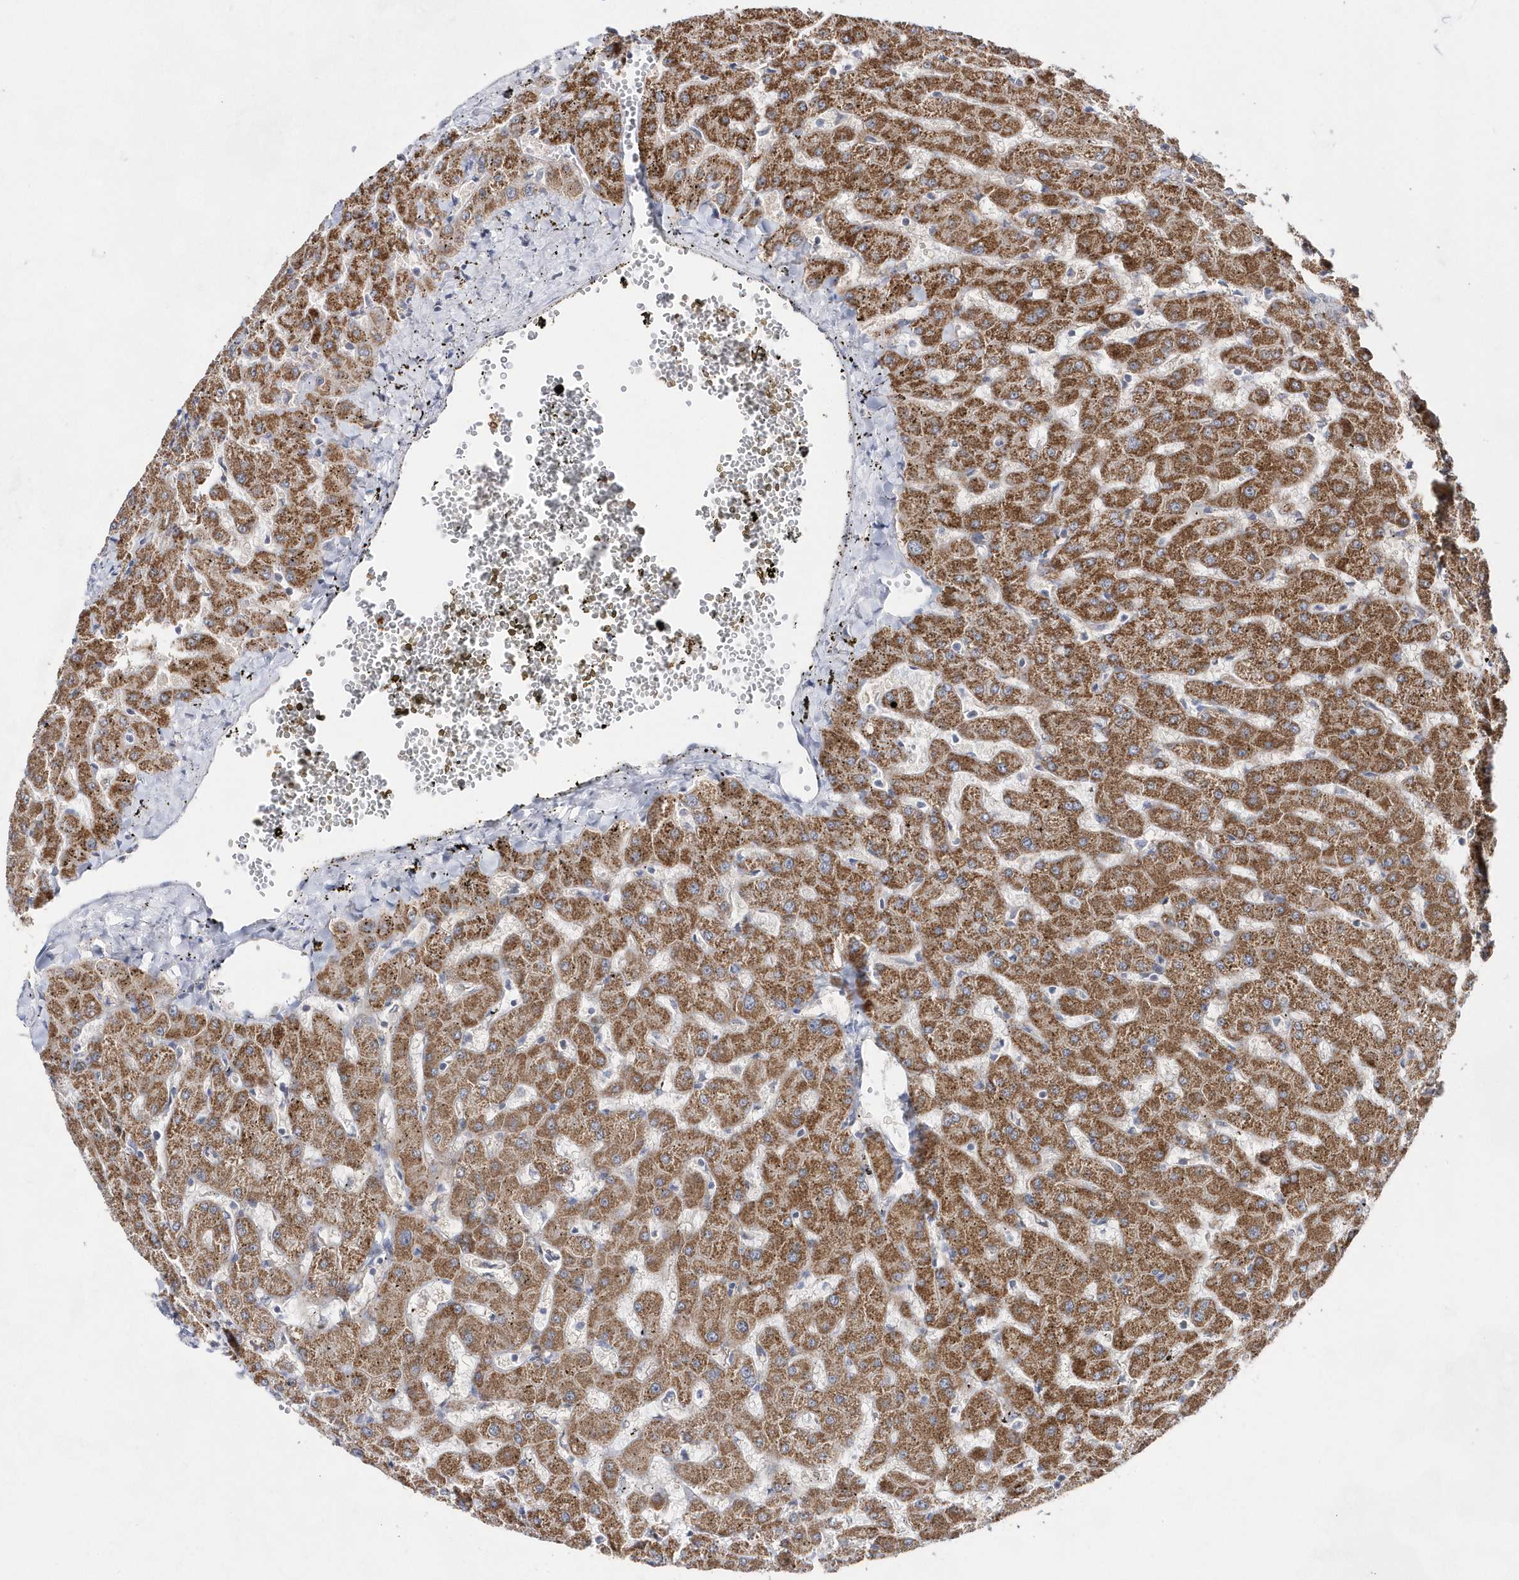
{"staining": {"intensity": "weak", "quantity": "25%-75%", "location": "cytoplasmic/membranous"}, "tissue": "liver", "cell_type": "Cholangiocytes", "image_type": "normal", "snomed": [{"axis": "morphology", "description": "Normal tissue, NOS"}, {"axis": "topography", "description": "Liver"}], "caption": "An immunohistochemistry (IHC) photomicrograph of normal tissue is shown. Protein staining in brown shows weak cytoplasmic/membranous positivity in liver within cholangiocytes. (brown staining indicates protein expression, while blue staining denotes nuclei).", "gene": "BDH2", "patient": {"sex": "female", "age": 63}}